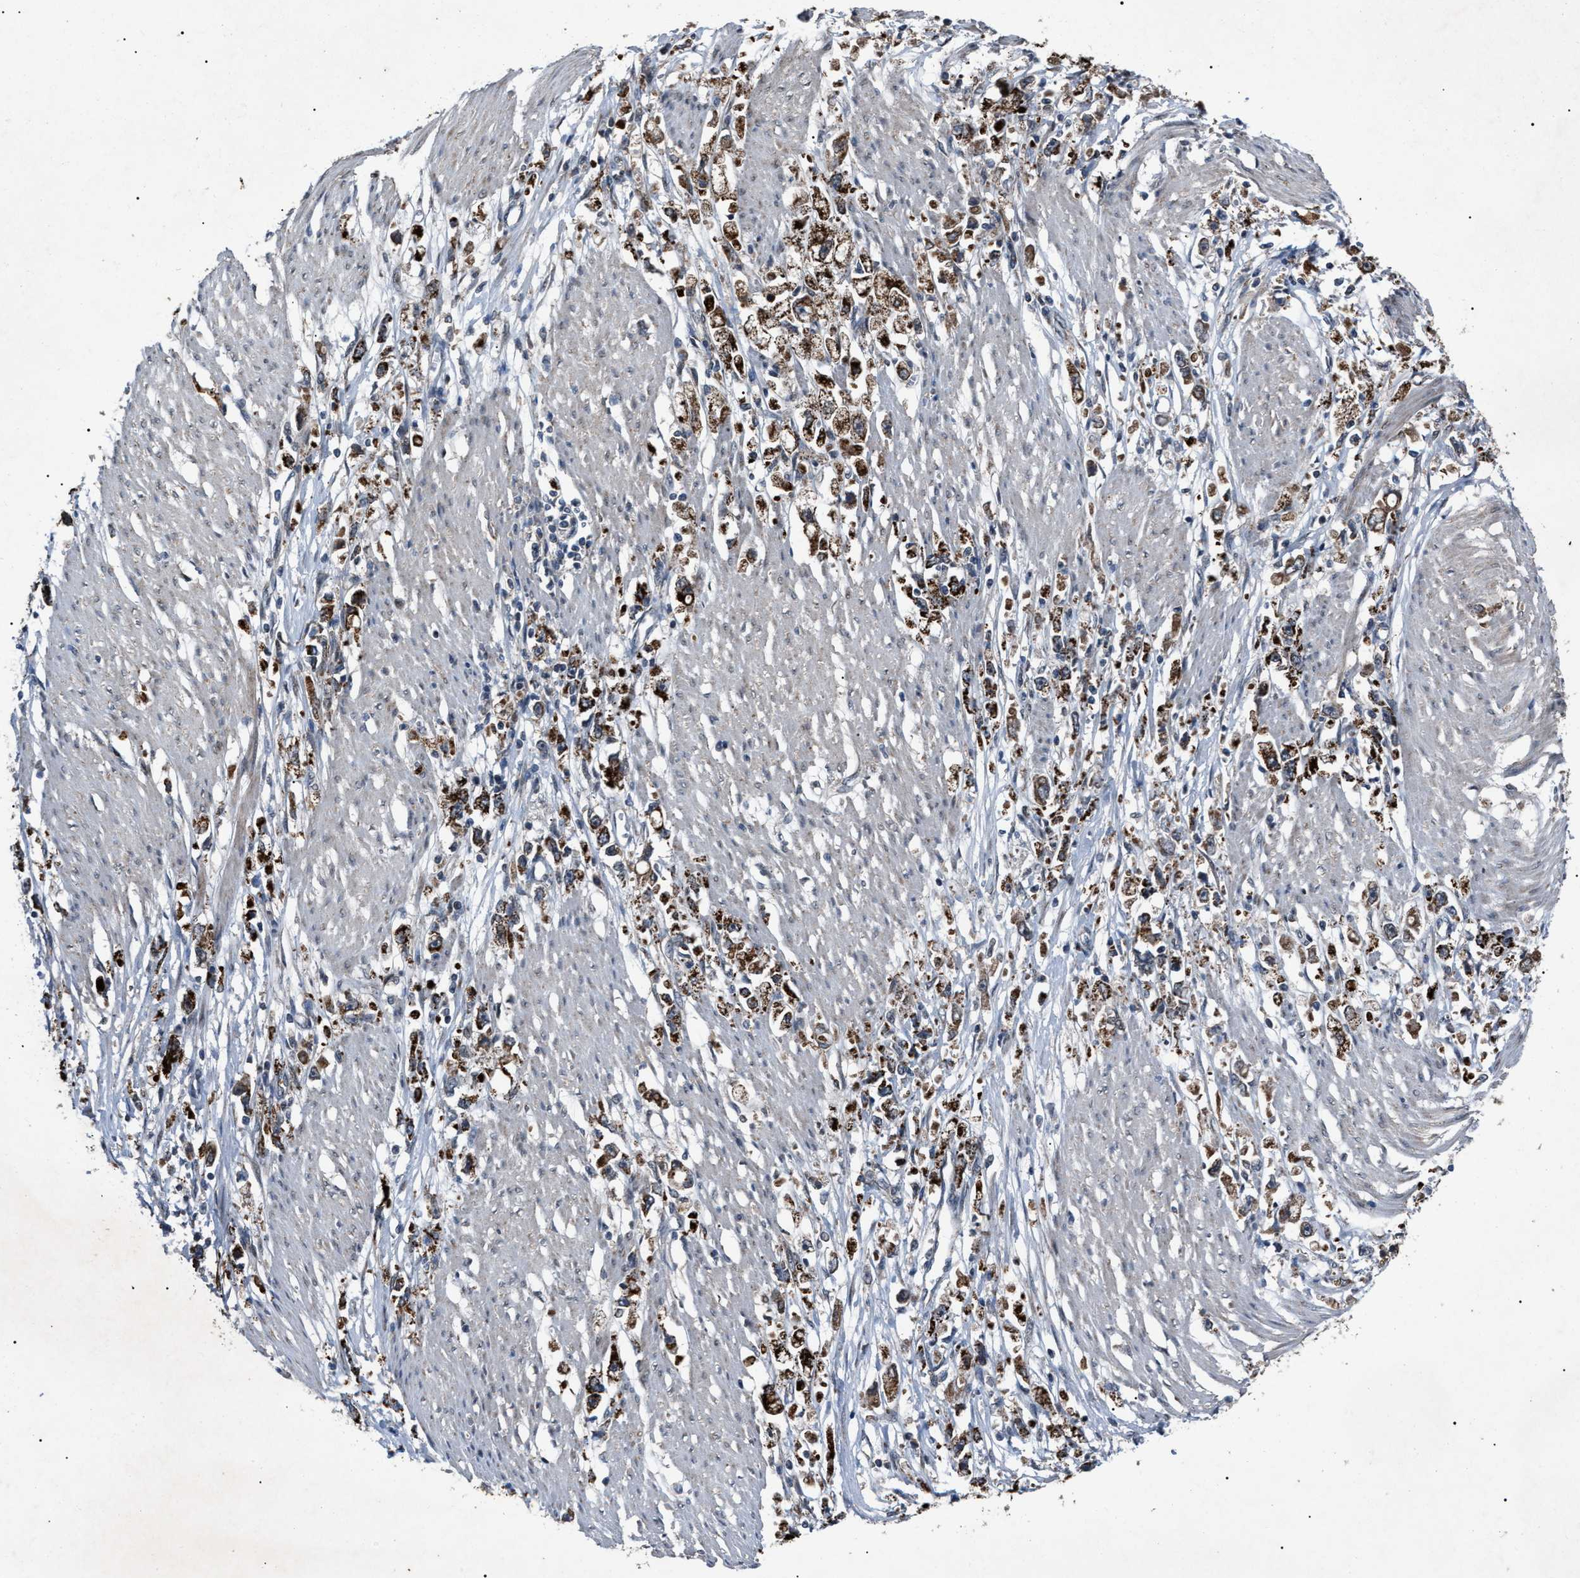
{"staining": {"intensity": "strong", "quantity": ">75%", "location": "cytoplasmic/membranous"}, "tissue": "stomach cancer", "cell_type": "Tumor cells", "image_type": "cancer", "snomed": [{"axis": "morphology", "description": "Adenocarcinoma, NOS"}, {"axis": "topography", "description": "Stomach"}], "caption": "DAB (3,3'-diaminobenzidine) immunohistochemical staining of human adenocarcinoma (stomach) displays strong cytoplasmic/membranous protein positivity in approximately >75% of tumor cells. (Stains: DAB (3,3'-diaminobenzidine) in brown, nuclei in blue, Microscopy: brightfield microscopy at high magnification).", "gene": "ZFAND2A", "patient": {"sex": "female", "age": 59}}